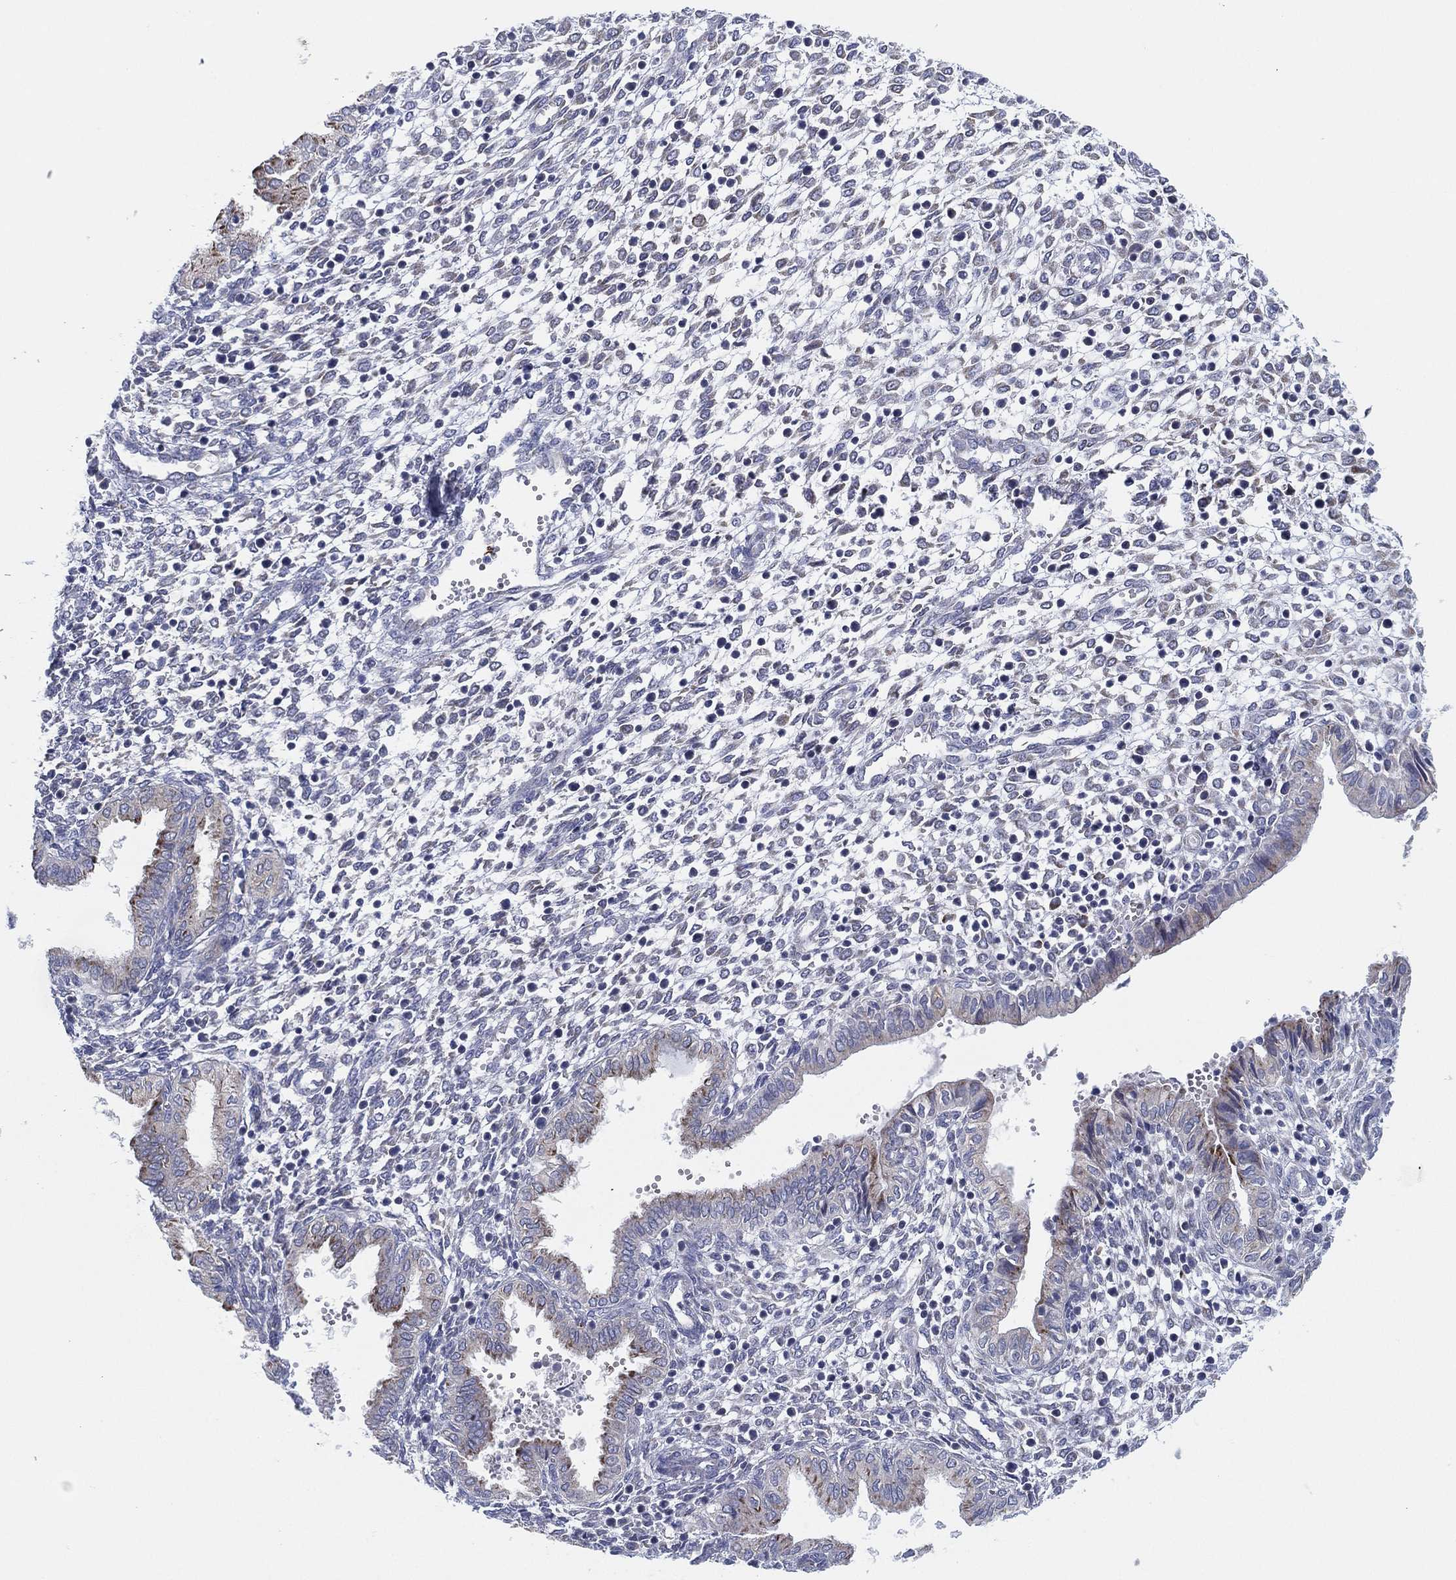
{"staining": {"intensity": "negative", "quantity": "none", "location": "none"}, "tissue": "endometrium", "cell_type": "Cells in endometrial stroma", "image_type": "normal", "snomed": [{"axis": "morphology", "description": "Normal tissue, NOS"}, {"axis": "topography", "description": "Endometrium"}], "caption": "Cells in endometrial stroma show no significant protein staining in normal endometrium. (Brightfield microscopy of DAB (3,3'-diaminobenzidine) immunohistochemistry (IHC) at high magnification).", "gene": "TMEM40", "patient": {"sex": "female", "age": 43}}